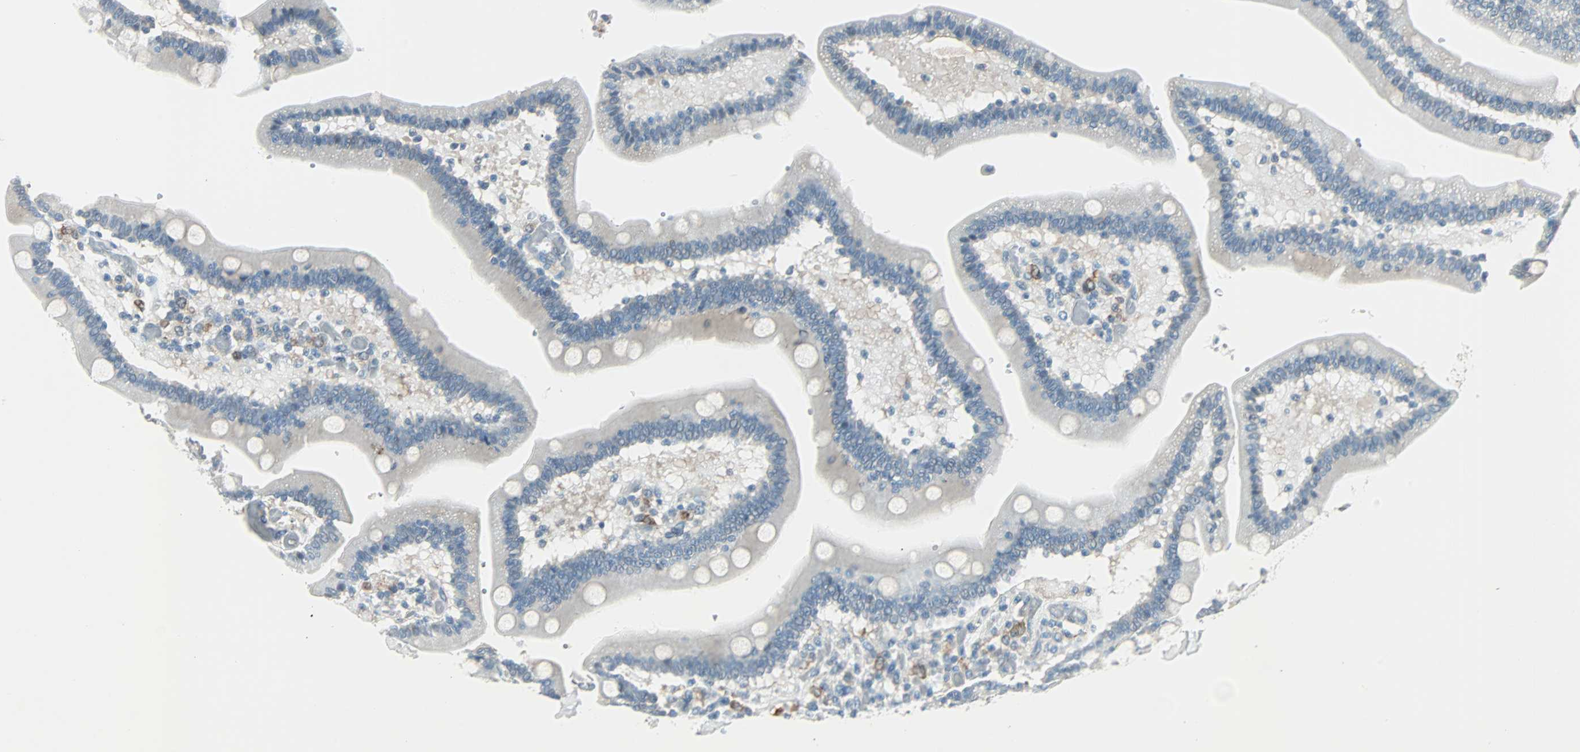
{"staining": {"intensity": "weak", "quantity": "25%-75%", "location": "cytoplasmic/membranous"}, "tissue": "duodenum", "cell_type": "Glandular cells", "image_type": "normal", "snomed": [{"axis": "morphology", "description": "Normal tissue, NOS"}, {"axis": "topography", "description": "Duodenum"}], "caption": "Immunohistochemistry staining of unremarkable duodenum, which reveals low levels of weak cytoplasmic/membranous positivity in approximately 25%-75% of glandular cells indicating weak cytoplasmic/membranous protein staining. The staining was performed using DAB (brown) for protein detection and nuclei were counterstained in hematoxylin (blue).", "gene": "SMIM8", "patient": {"sex": "male", "age": 66}}